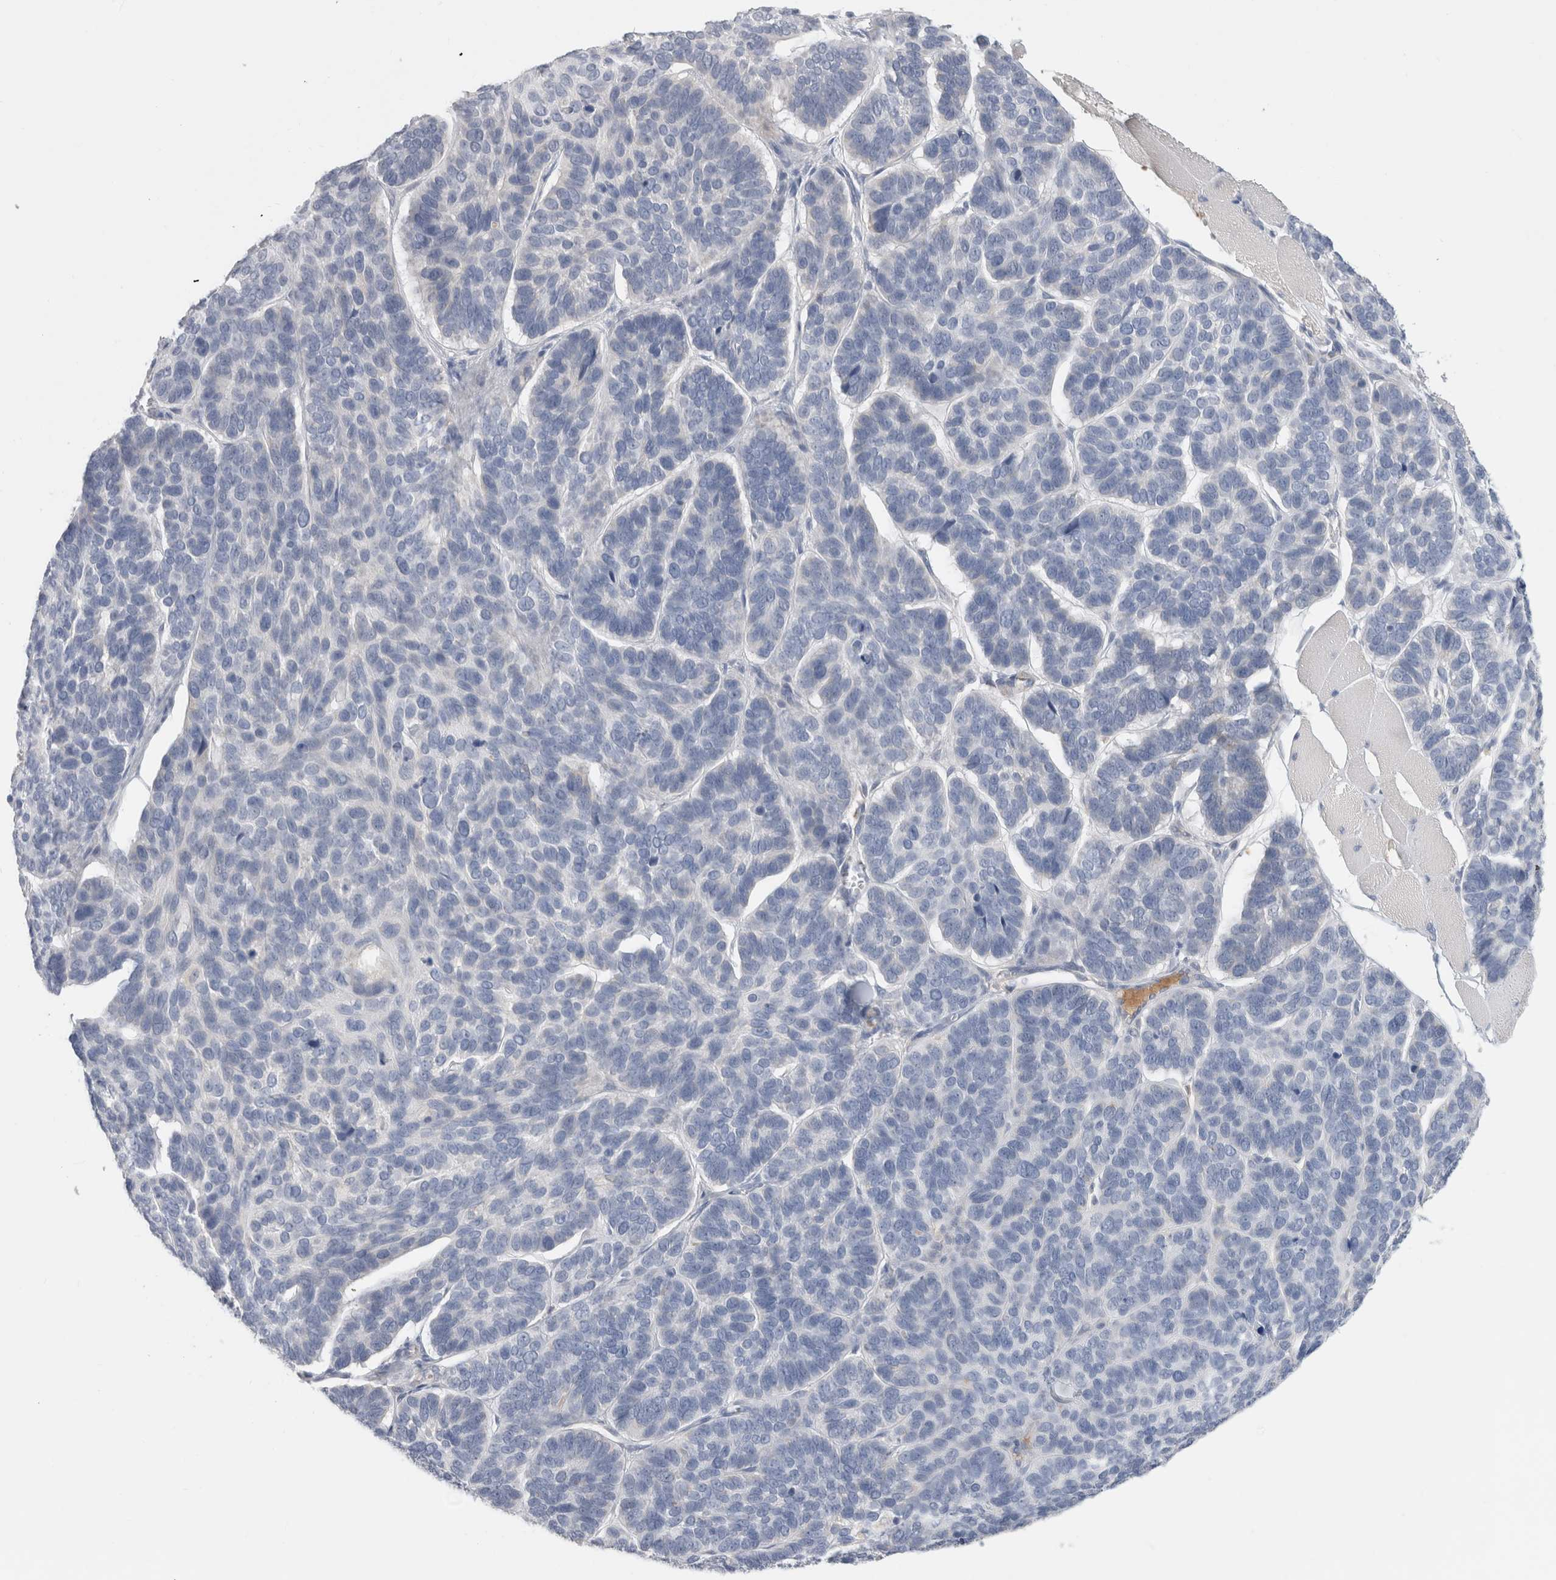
{"staining": {"intensity": "negative", "quantity": "none", "location": "none"}, "tissue": "skin cancer", "cell_type": "Tumor cells", "image_type": "cancer", "snomed": [{"axis": "morphology", "description": "Basal cell carcinoma"}, {"axis": "topography", "description": "Skin"}], "caption": "Immunohistochemical staining of human skin basal cell carcinoma reveals no significant staining in tumor cells. The staining is performed using DAB (3,3'-diaminobenzidine) brown chromogen with nuclei counter-stained in using hematoxylin.", "gene": "SCGB1A1", "patient": {"sex": "male", "age": 62}}